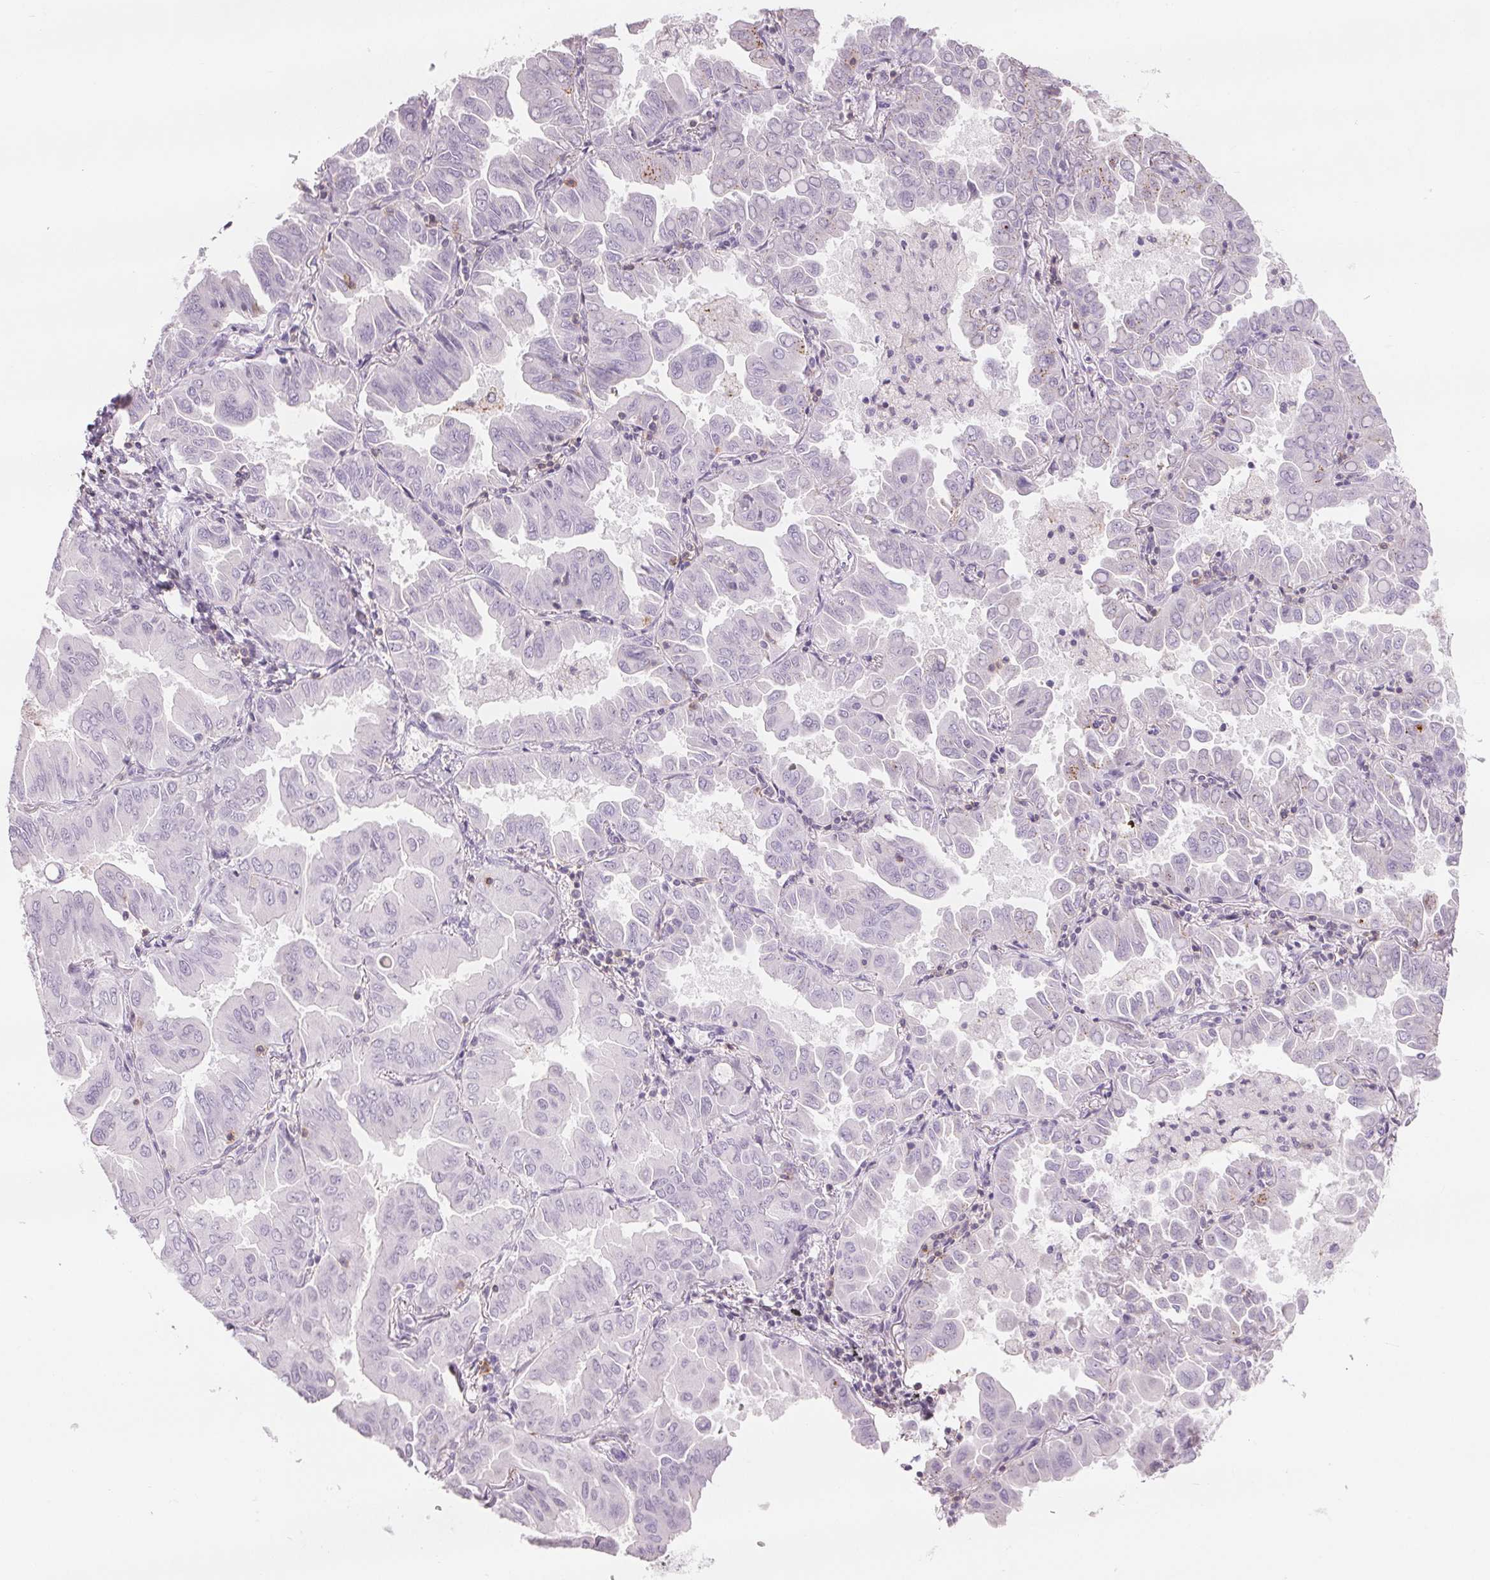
{"staining": {"intensity": "negative", "quantity": "none", "location": "none"}, "tissue": "lung cancer", "cell_type": "Tumor cells", "image_type": "cancer", "snomed": [{"axis": "morphology", "description": "Adenocarcinoma, NOS"}, {"axis": "topography", "description": "Lung"}], "caption": "Immunohistochemistry micrograph of human lung adenocarcinoma stained for a protein (brown), which exhibits no positivity in tumor cells.", "gene": "CD69", "patient": {"sex": "male", "age": 64}}